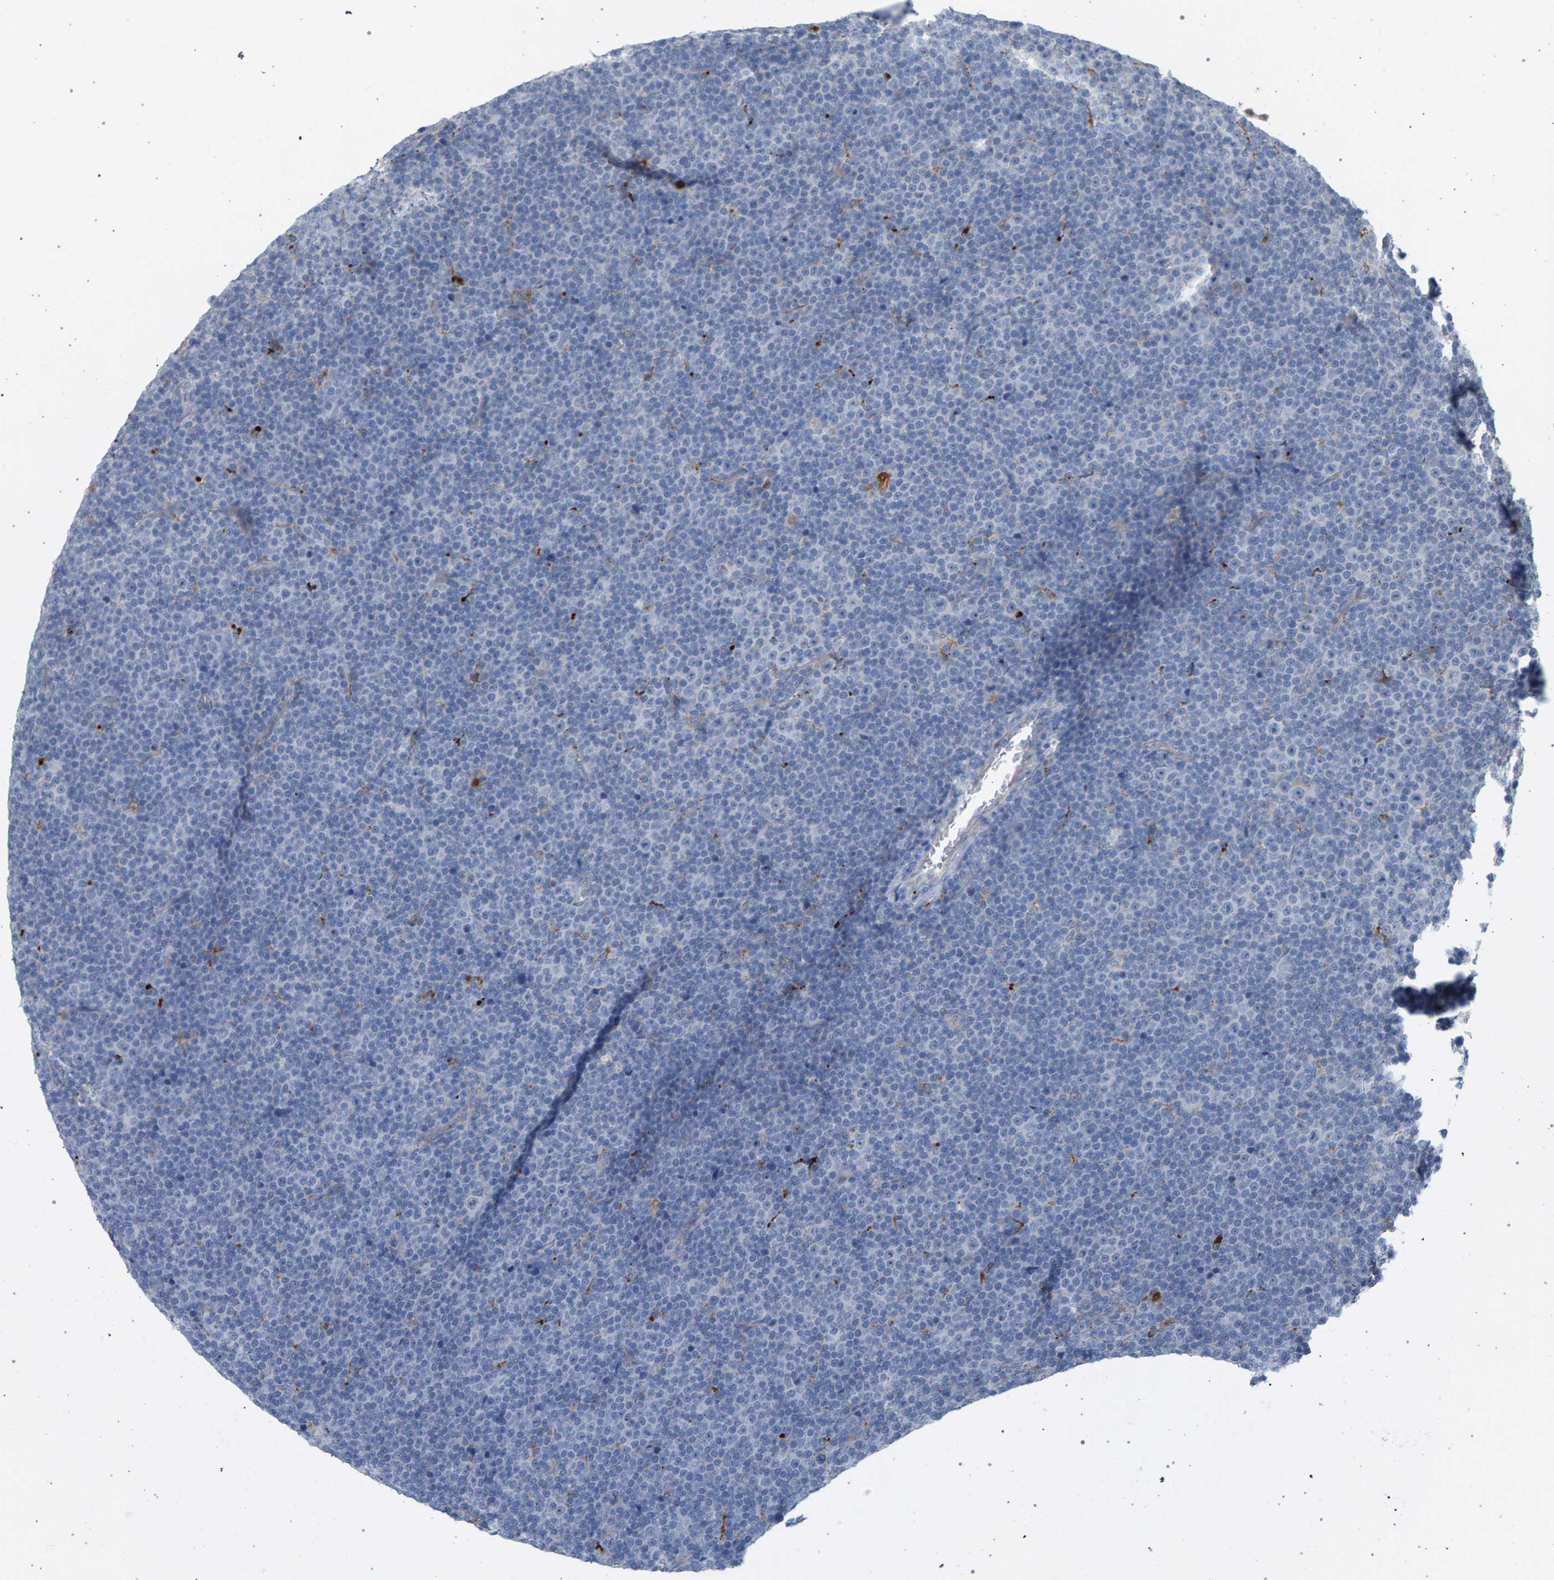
{"staining": {"intensity": "negative", "quantity": "none", "location": "none"}, "tissue": "lymphoma", "cell_type": "Tumor cells", "image_type": "cancer", "snomed": [{"axis": "morphology", "description": "Malignant lymphoma, non-Hodgkin's type, Low grade"}, {"axis": "topography", "description": "Lymph node"}], "caption": "Human lymphoma stained for a protein using immunohistochemistry displays no positivity in tumor cells.", "gene": "MAMDC2", "patient": {"sex": "female", "age": 67}}